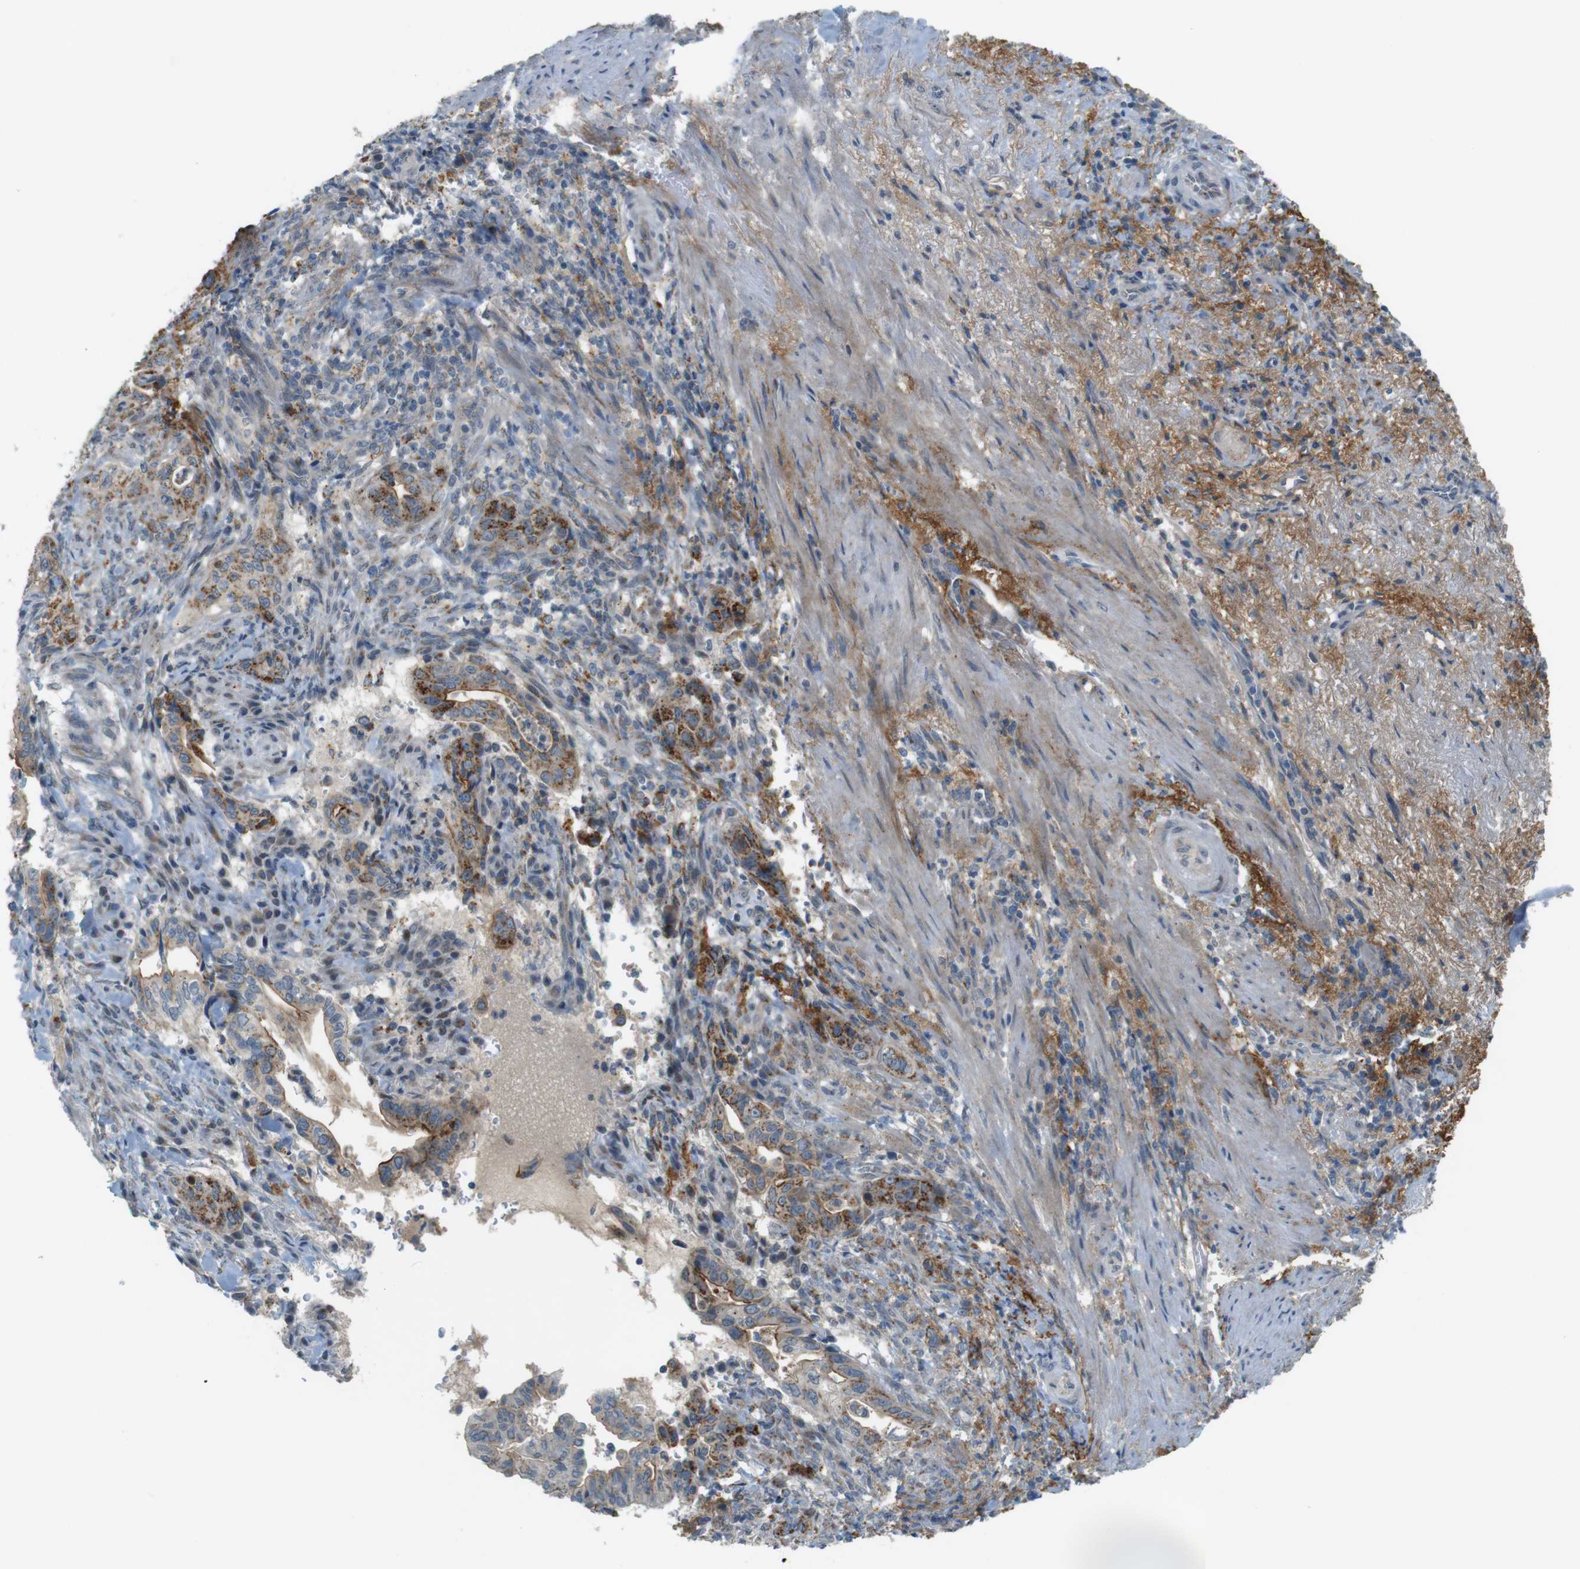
{"staining": {"intensity": "moderate", "quantity": ">75%", "location": "cytoplasmic/membranous"}, "tissue": "liver cancer", "cell_type": "Tumor cells", "image_type": "cancer", "snomed": [{"axis": "morphology", "description": "Cholangiocarcinoma"}, {"axis": "topography", "description": "Liver"}], "caption": "Moderate cytoplasmic/membranous positivity is appreciated in about >75% of tumor cells in liver cancer. Nuclei are stained in blue.", "gene": "UGT8", "patient": {"sex": "female", "age": 67}}